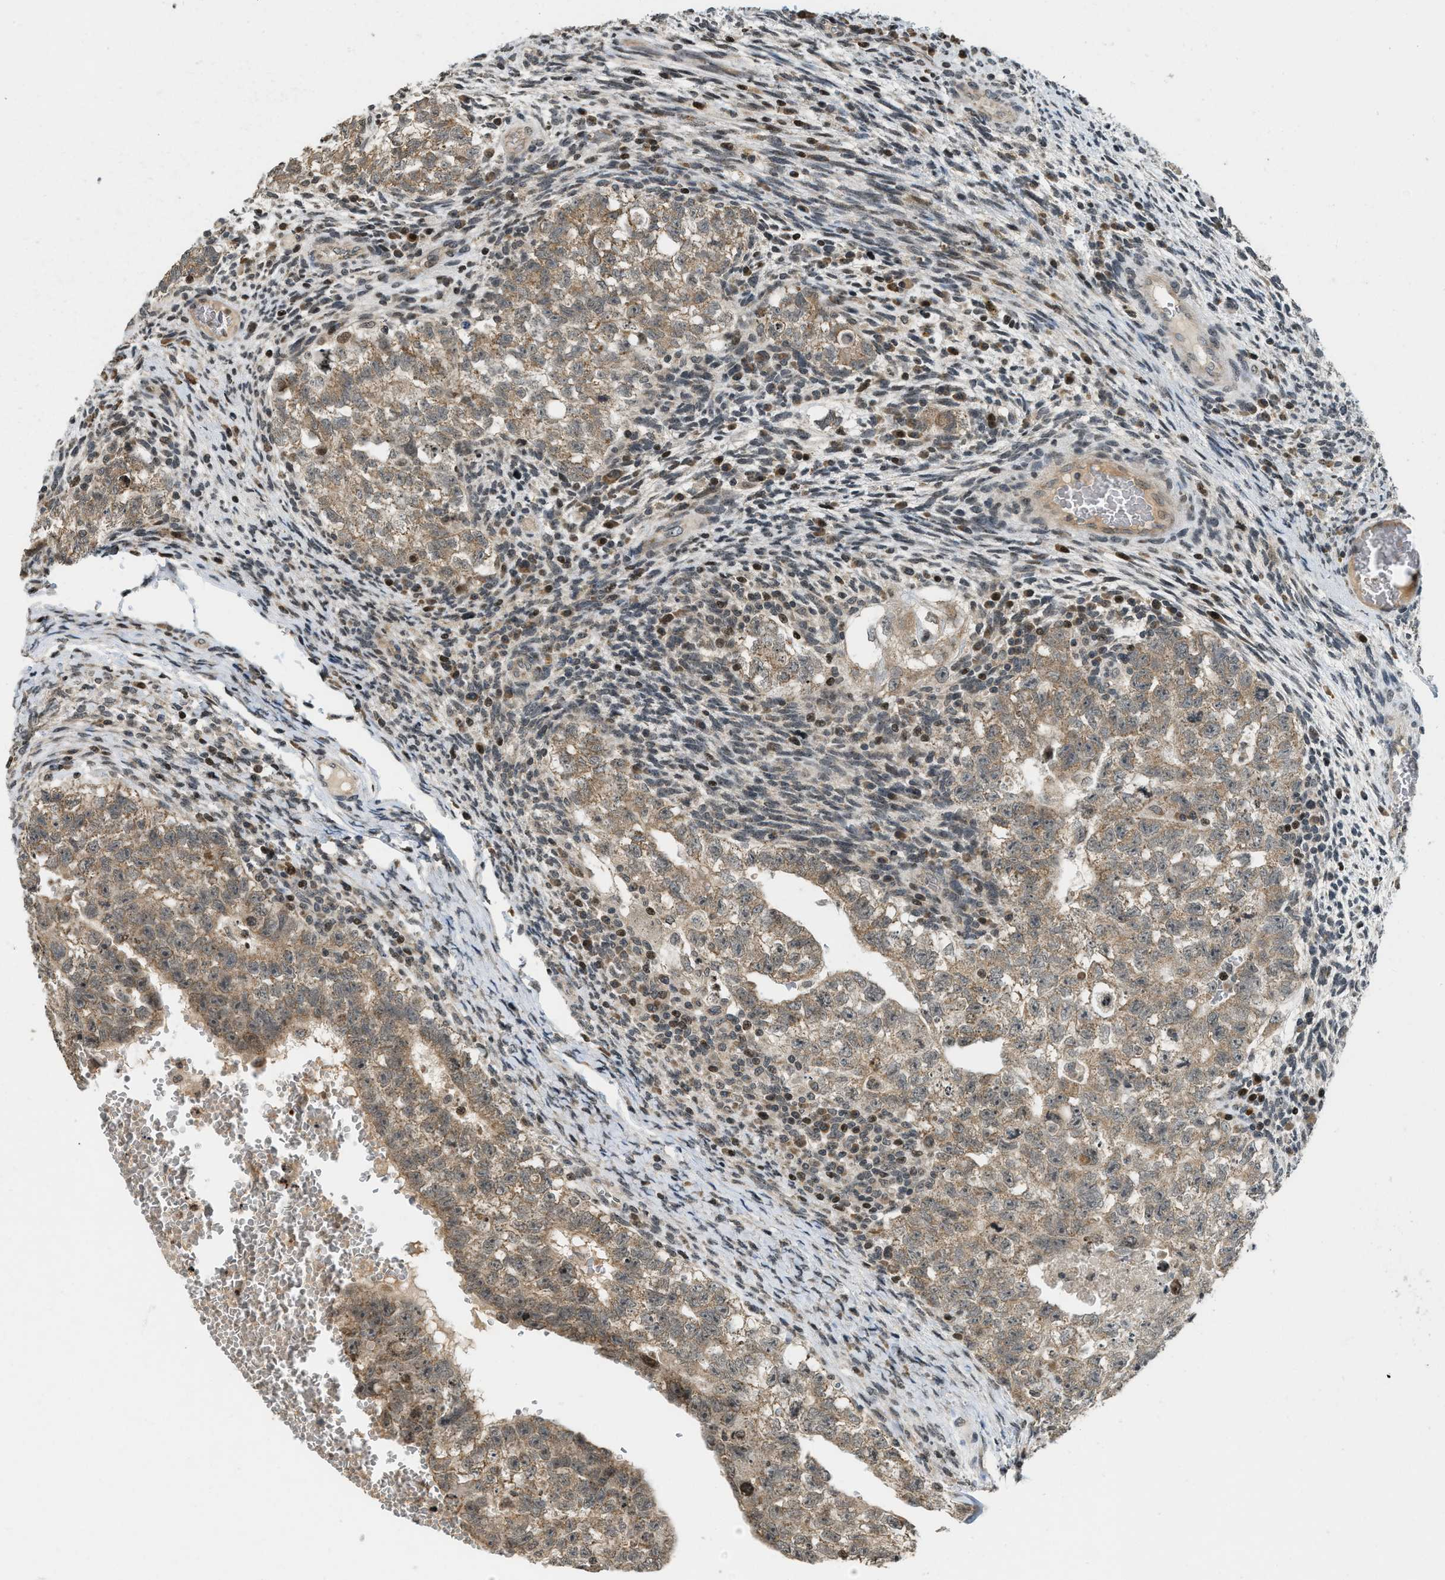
{"staining": {"intensity": "moderate", "quantity": ">75%", "location": "cytoplasmic/membranous,nuclear"}, "tissue": "testis cancer", "cell_type": "Tumor cells", "image_type": "cancer", "snomed": [{"axis": "morphology", "description": "Seminoma, NOS"}, {"axis": "morphology", "description": "Carcinoma, Embryonal, NOS"}, {"axis": "topography", "description": "Testis"}], "caption": "Immunohistochemical staining of human seminoma (testis) displays medium levels of moderate cytoplasmic/membranous and nuclear protein positivity in approximately >75% of tumor cells.", "gene": "SIAH1", "patient": {"sex": "male", "age": 38}}